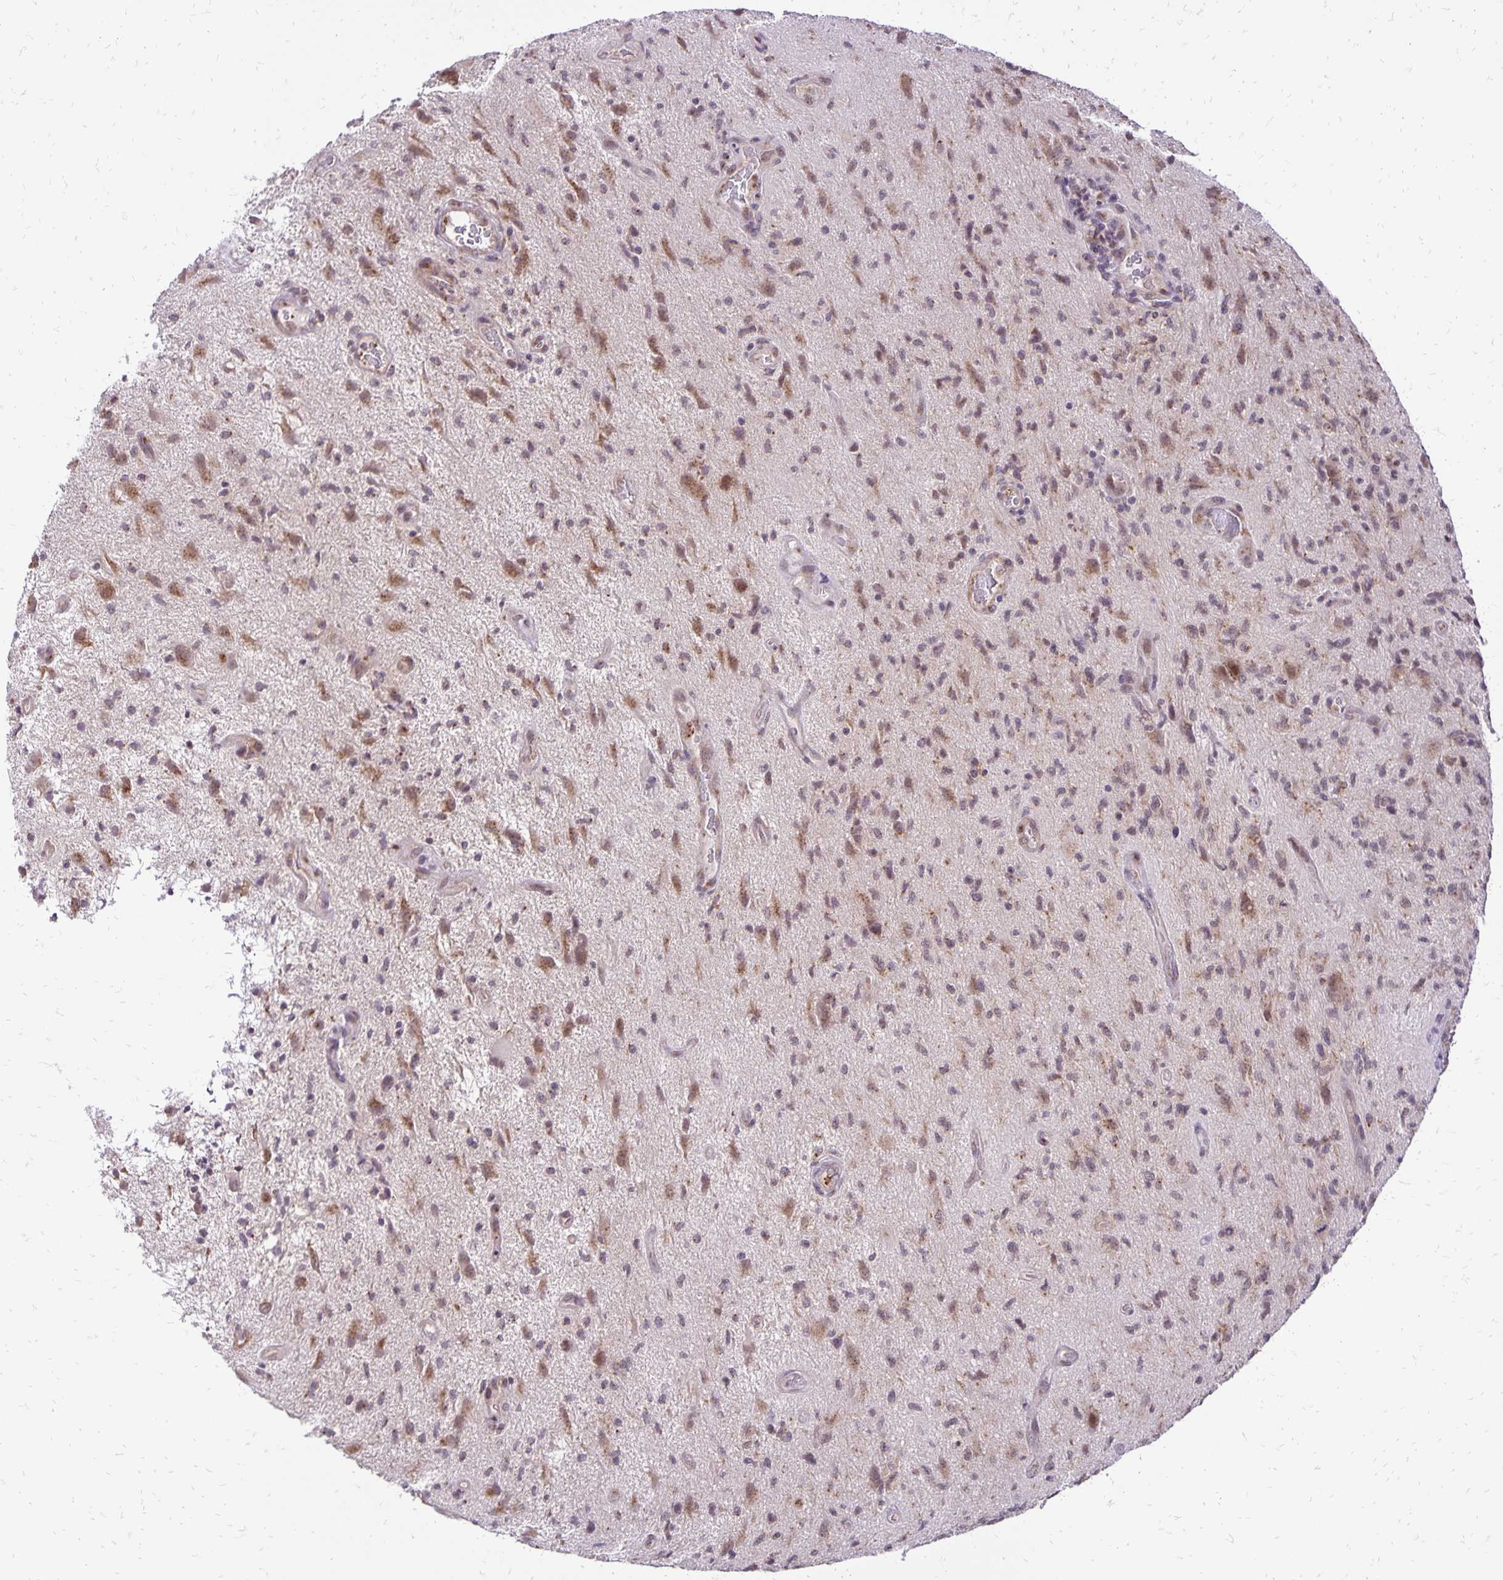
{"staining": {"intensity": "weak", "quantity": "25%-75%", "location": "cytoplasmic/membranous,nuclear"}, "tissue": "glioma", "cell_type": "Tumor cells", "image_type": "cancer", "snomed": [{"axis": "morphology", "description": "Glioma, malignant, High grade"}, {"axis": "topography", "description": "Brain"}], "caption": "Protein staining demonstrates weak cytoplasmic/membranous and nuclear staining in about 25%-75% of tumor cells in glioma.", "gene": "GOLGA5", "patient": {"sex": "male", "age": 67}}